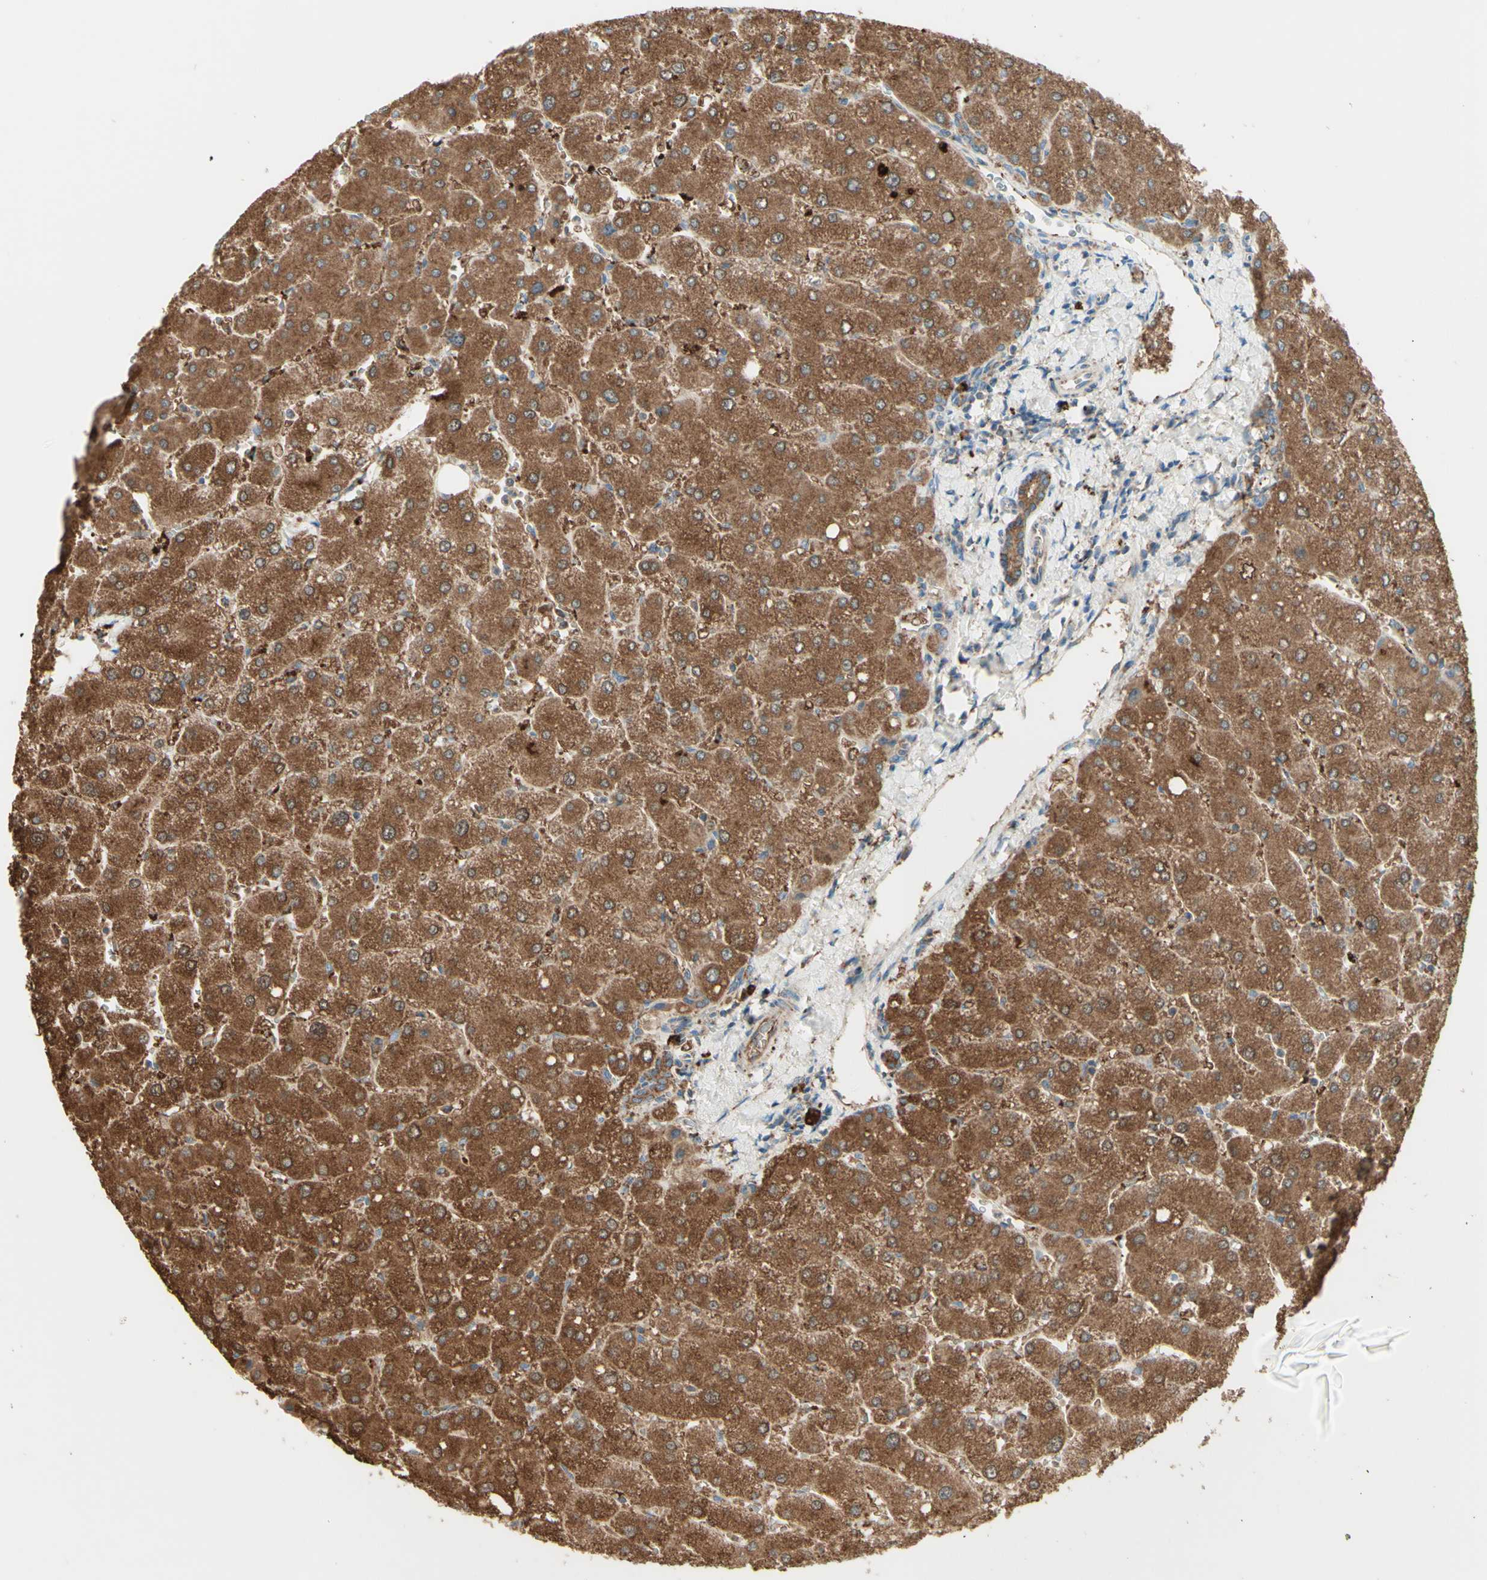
{"staining": {"intensity": "moderate", "quantity": "25%-75%", "location": "cytoplasmic/membranous"}, "tissue": "liver", "cell_type": "Cholangiocytes", "image_type": "normal", "snomed": [{"axis": "morphology", "description": "Normal tissue, NOS"}, {"axis": "topography", "description": "Liver"}], "caption": "A photomicrograph of liver stained for a protein exhibits moderate cytoplasmic/membranous brown staining in cholangiocytes. Using DAB (brown) and hematoxylin (blue) stains, captured at high magnification using brightfield microscopy.", "gene": "ARMC10", "patient": {"sex": "male", "age": 55}}